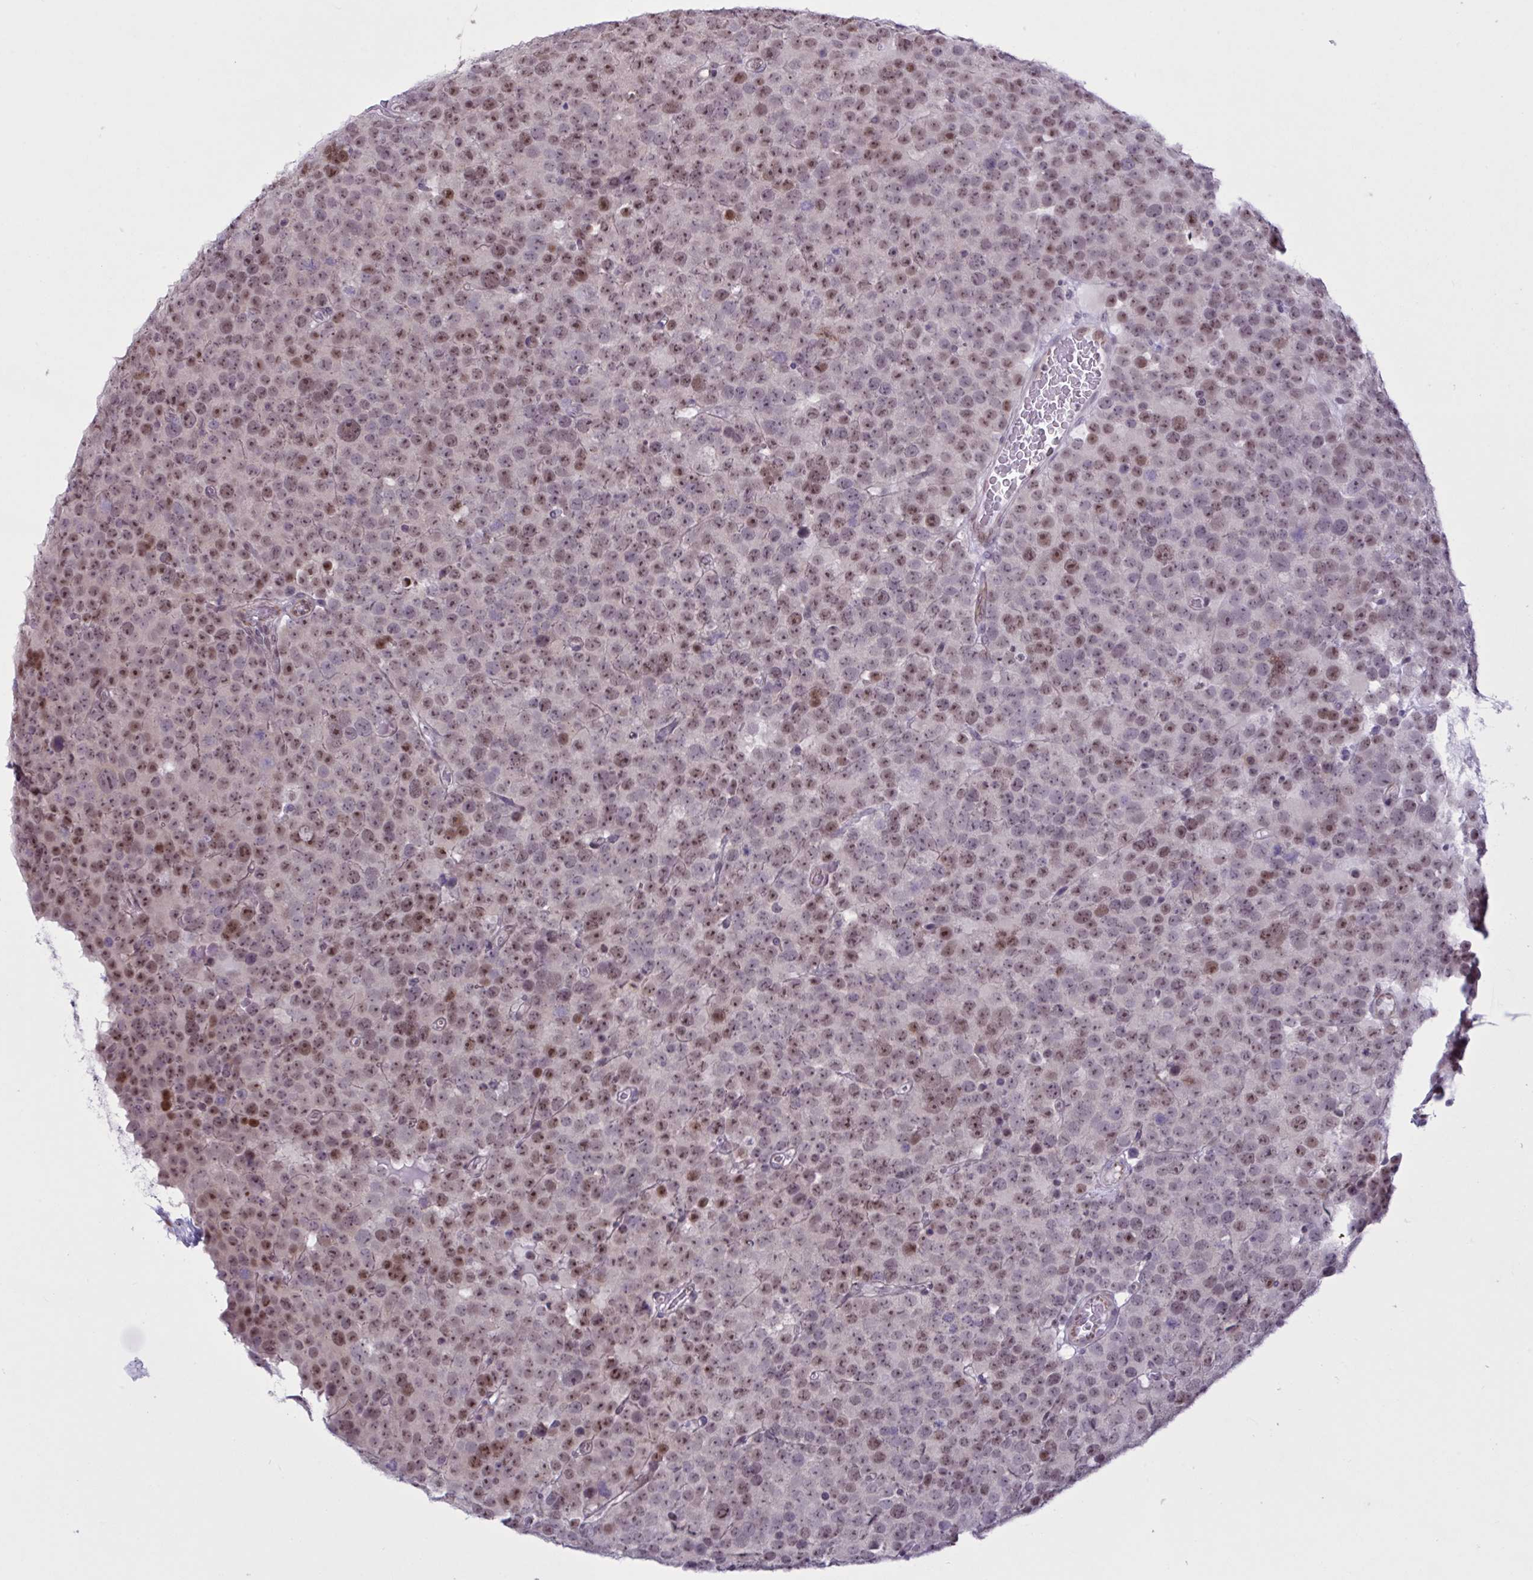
{"staining": {"intensity": "moderate", "quantity": ">75%", "location": "nuclear"}, "tissue": "testis cancer", "cell_type": "Tumor cells", "image_type": "cancer", "snomed": [{"axis": "morphology", "description": "Seminoma, NOS"}, {"axis": "topography", "description": "Testis"}], "caption": "Seminoma (testis) stained for a protein (brown) exhibits moderate nuclear positive staining in approximately >75% of tumor cells.", "gene": "PRMT6", "patient": {"sex": "male", "age": 71}}